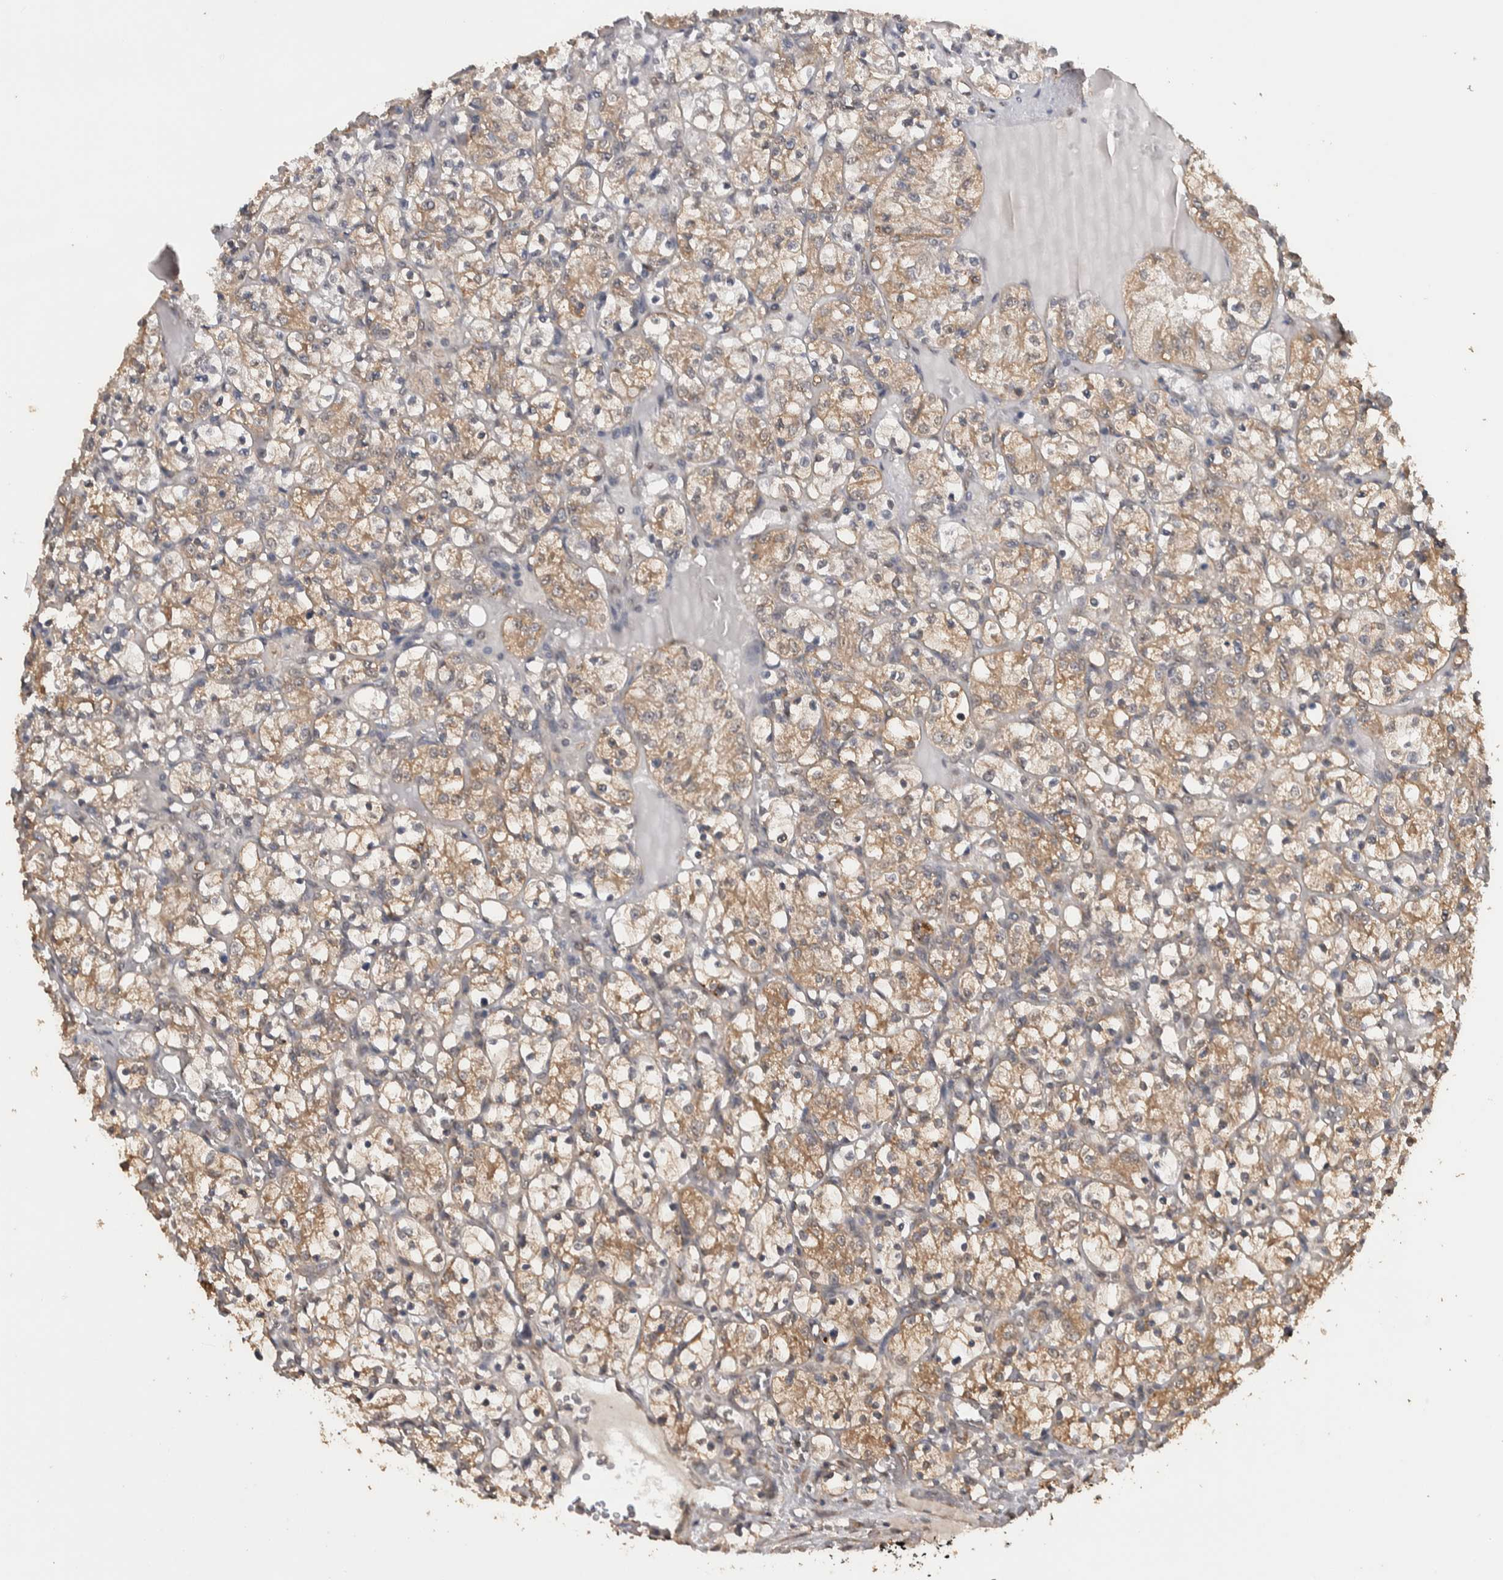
{"staining": {"intensity": "weak", "quantity": ">75%", "location": "cytoplasmic/membranous"}, "tissue": "renal cancer", "cell_type": "Tumor cells", "image_type": "cancer", "snomed": [{"axis": "morphology", "description": "Adenocarcinoma, NOS"}, {"axis": "topography", "description": "Kidney"}], "caption": "DAB (3,3'-diaminobenzidine) immunohistochemical staining of human renal adenocarcinoma demonstrates weak cytoplasmic/membranous protein staining in approximately >75% of tumor cells. Immunohistochemistry stains the protein in brown and the nuclei are stained blue.", "gene": "DVL2", "patient": {"sex": "female", "age": 69}}